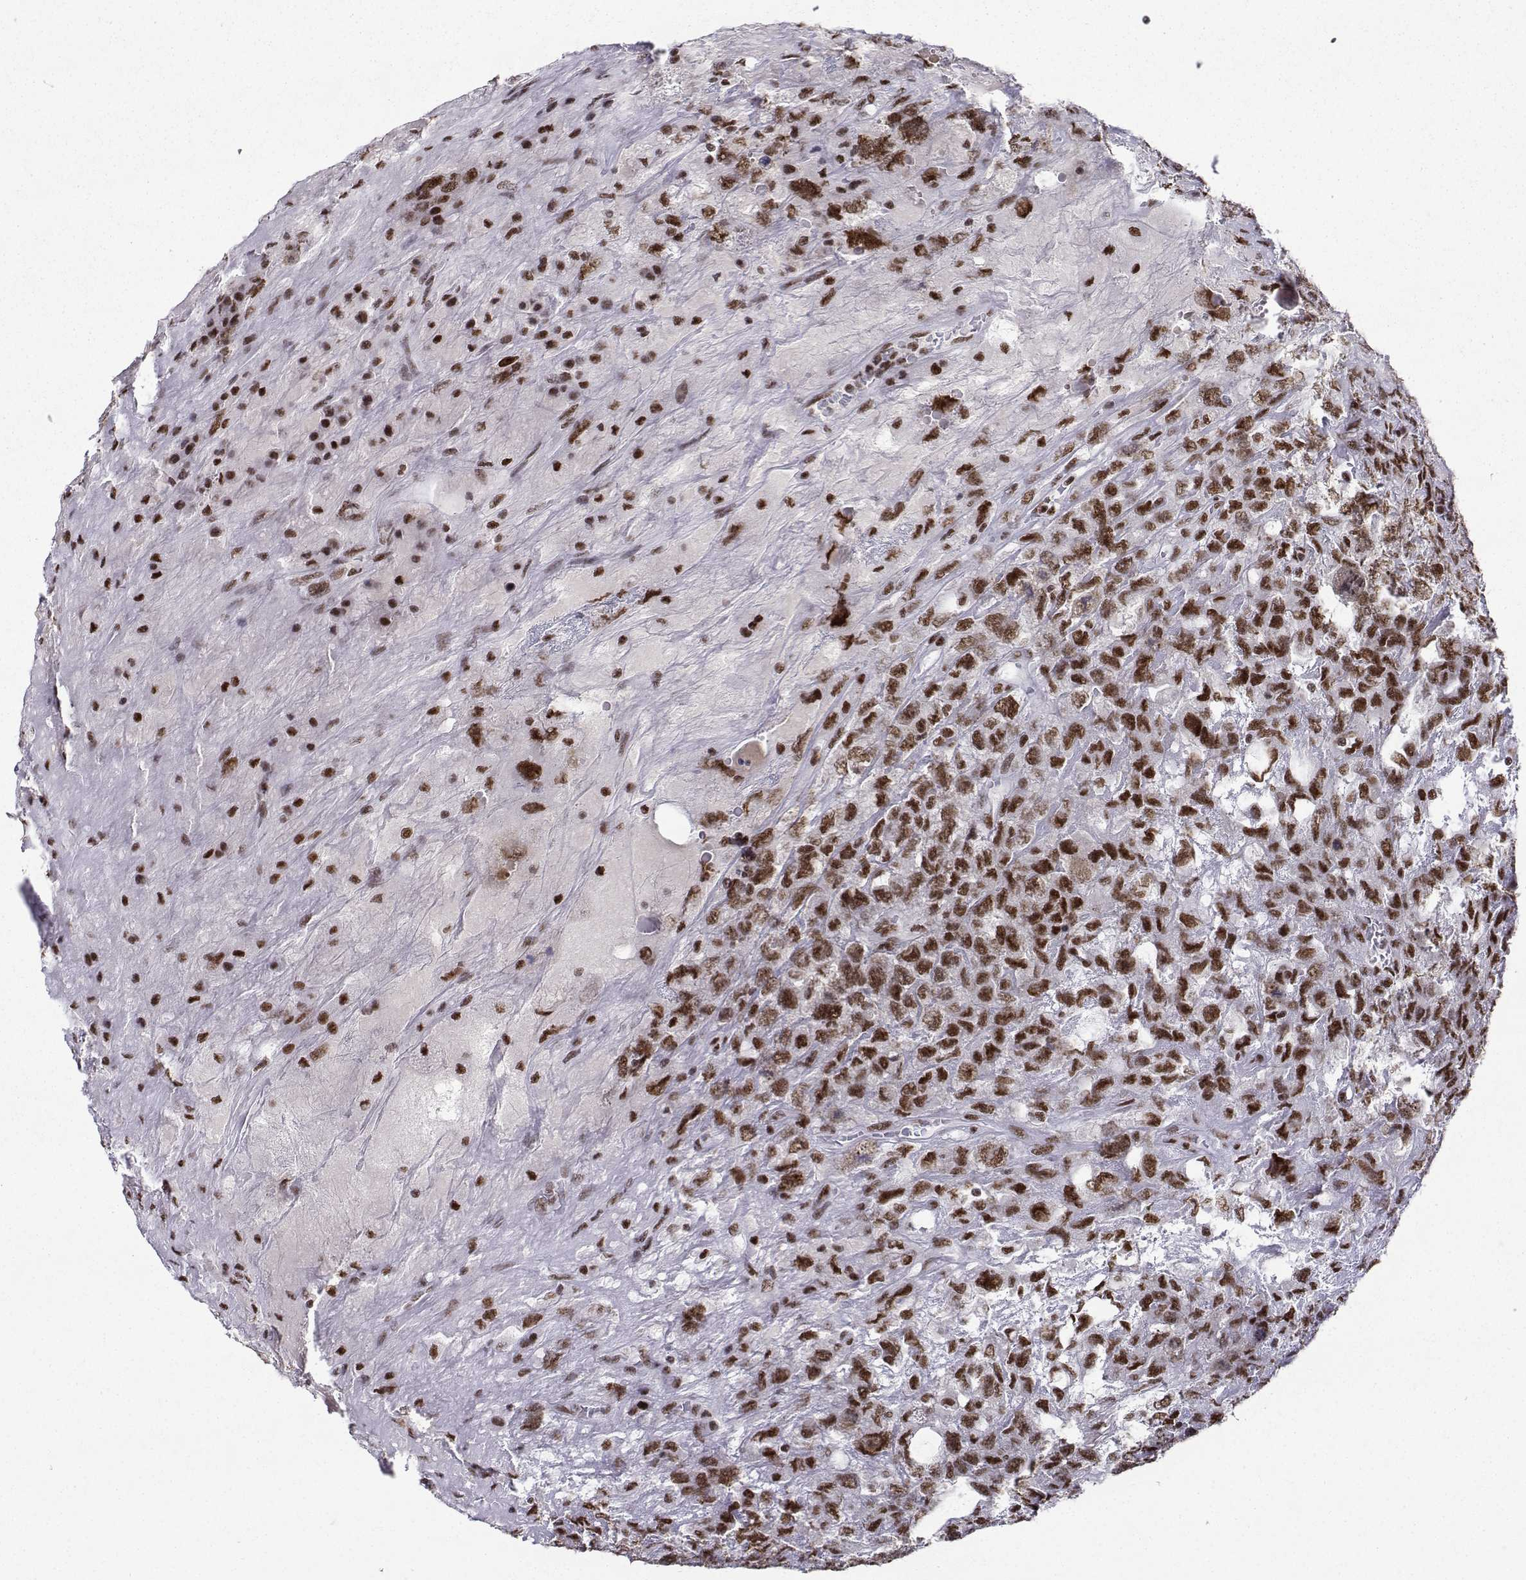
{"staining": {"intensity": "moderate", "quantity": ">75%", "location": "nuclear"}, "tissue": "testis cancer", "cell_type": "Tumor cells", "image_type": "cancer", "snomed": [{"axis": "morphology", "description": "Seminoma, NOS"}, {"axis": "topography", "description": "Testis"}], "caption": "Seminoma (testis) was stained to show a protein in brown. There is medium levels of moderate nuclear positivity in about >75% of tumor cells.", "gene": "SNRPB2", "patient": {"sex": "male", "age": 52}}